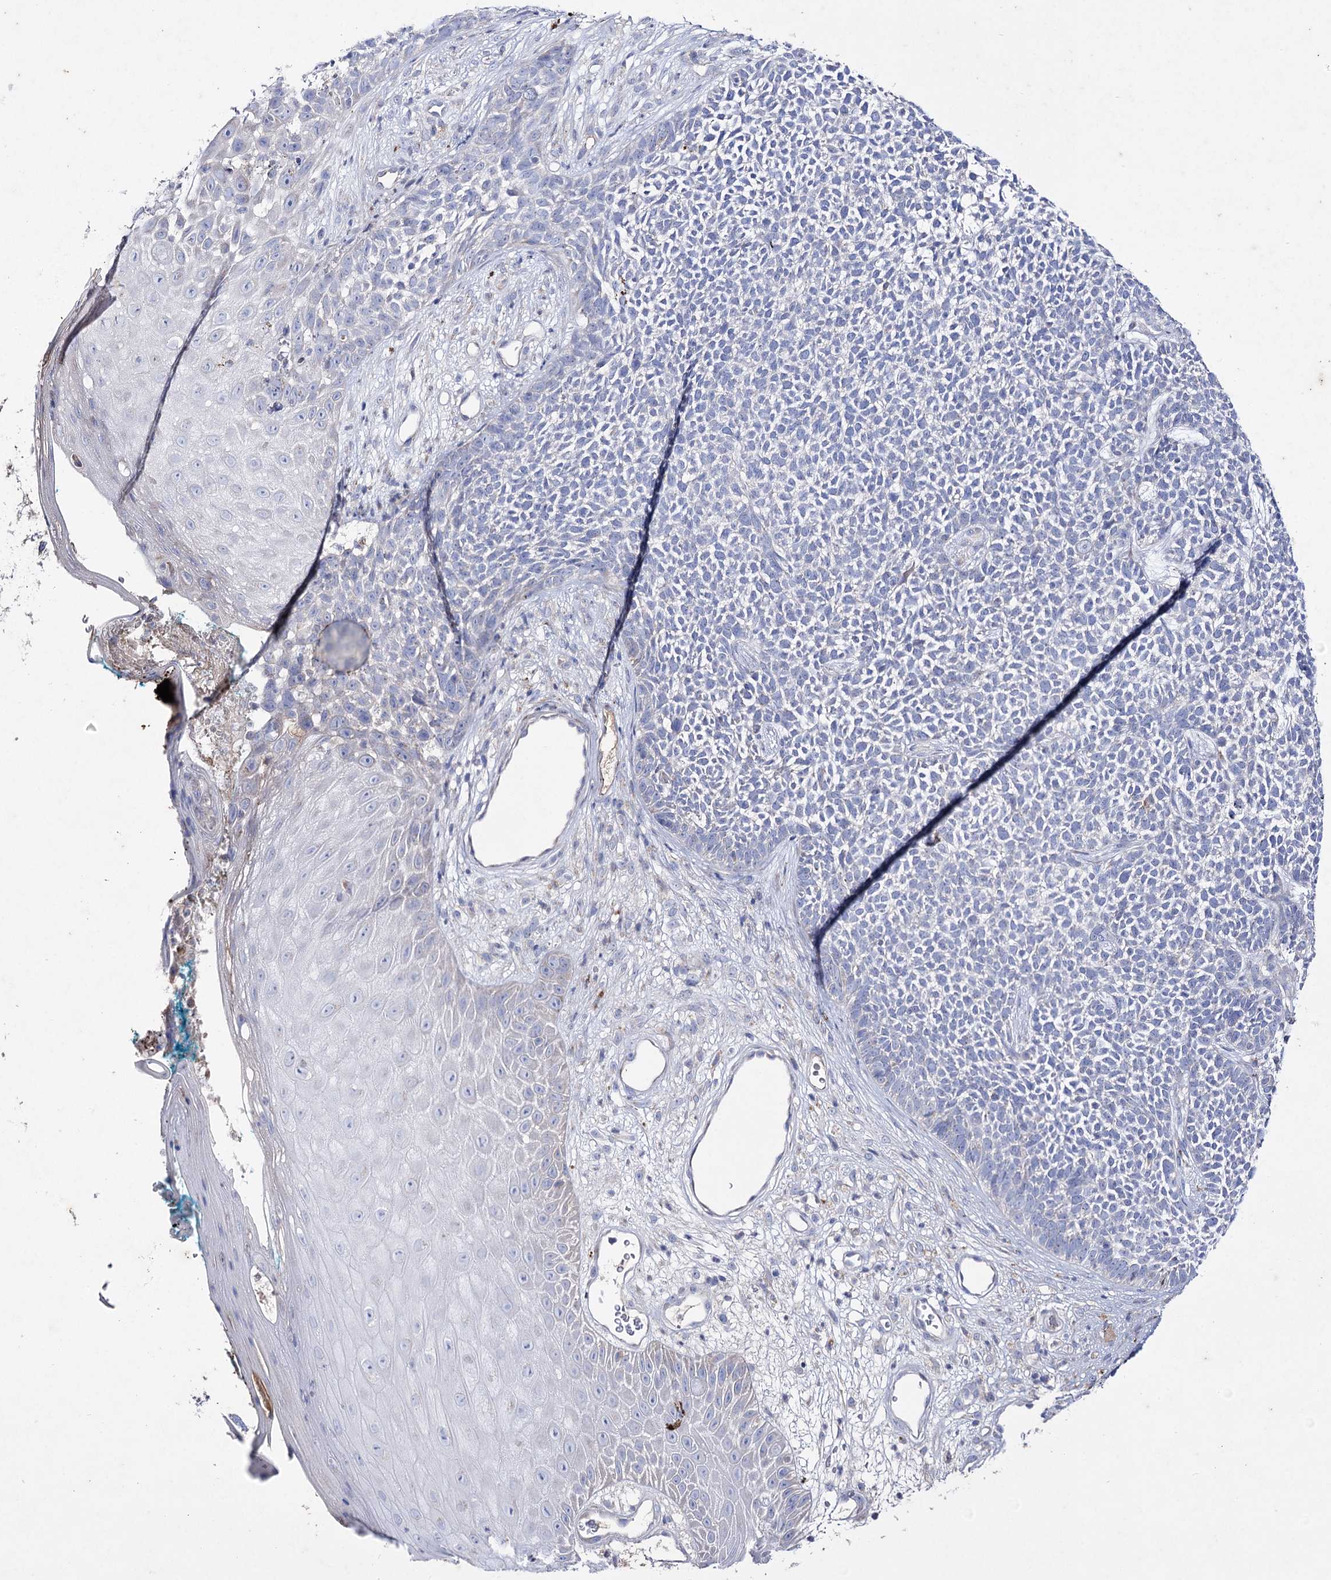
{"staining": {"intensity": "negative", "quantity": "none", "location": "none"}, "tissue": "skin cancer", "cell_type": "Tumor cells", "image_type": "cancer", "snomed": [{"axis": "morphology", "description": "Basal cell carcinoma"}, {"axis": "topography", "description": "Skin"}], "caption": "This image is of basal cell carcinoma (skin) stained with immunohistochemistry (IHC) to label a protein in brown with the nuclei are counter-stained blue. There is no expression in tumor cells.", "gene": "NAGLU", "patient": {"sex": "female", "age": 84}}